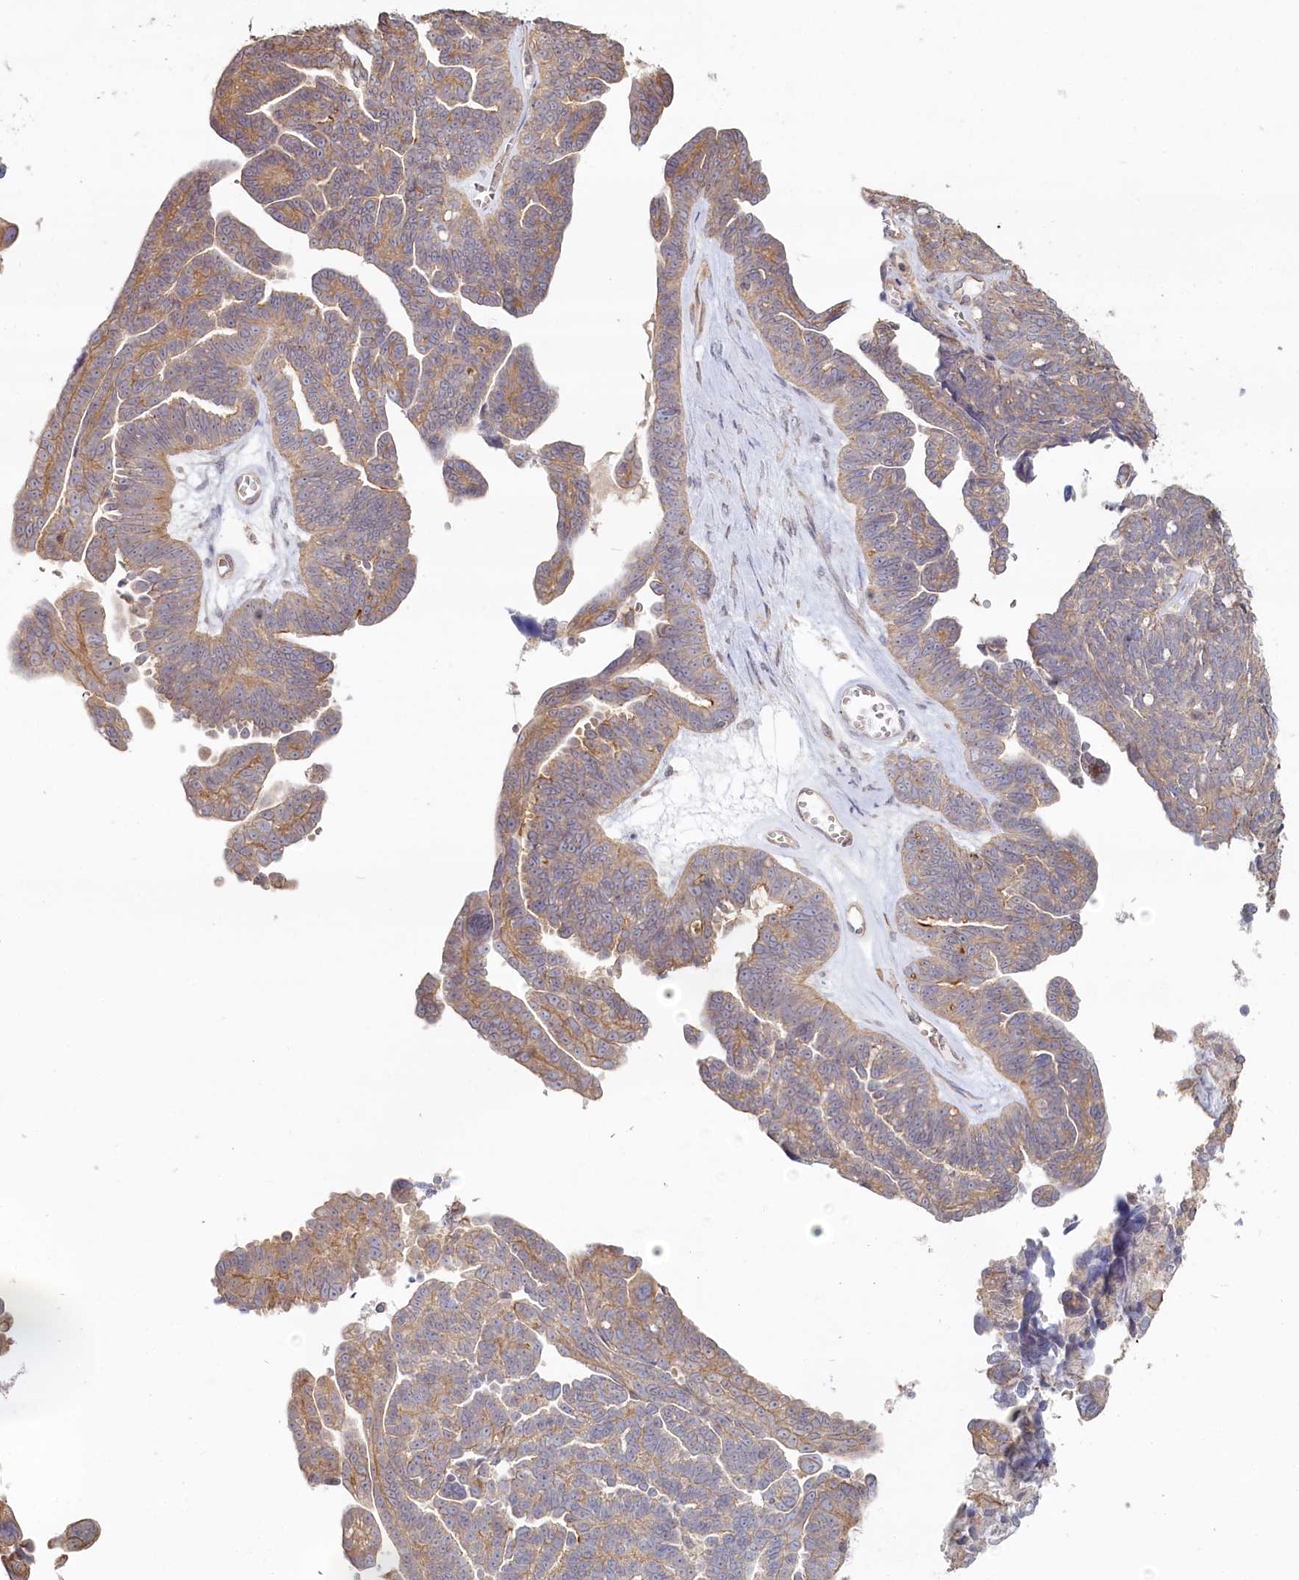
{"staining": {"intensity": "moderate", "quantity": "25%-75%", "location": "cytoplasmic/membranous"}, "tissue": "ovarian cancer", "cell_type": "Tumor cells", "image_type": "cancer", "snomed": [{"axis": "morphology", "description": "Cystadenocarcinoma, serous, NOS"}, {"axis": "topography", "description": "Ovary"}], "caption": "Serous cystadenocarcinoma (ovarian) stained for a protein reveals moderate cytoplasmic/membranous positivity in tumor cells. Ihc stains the protein of interest in brown and the nuclei are stained blue.", "gene": "TCHP", "patient": {"sex": "female", "age": 79}}